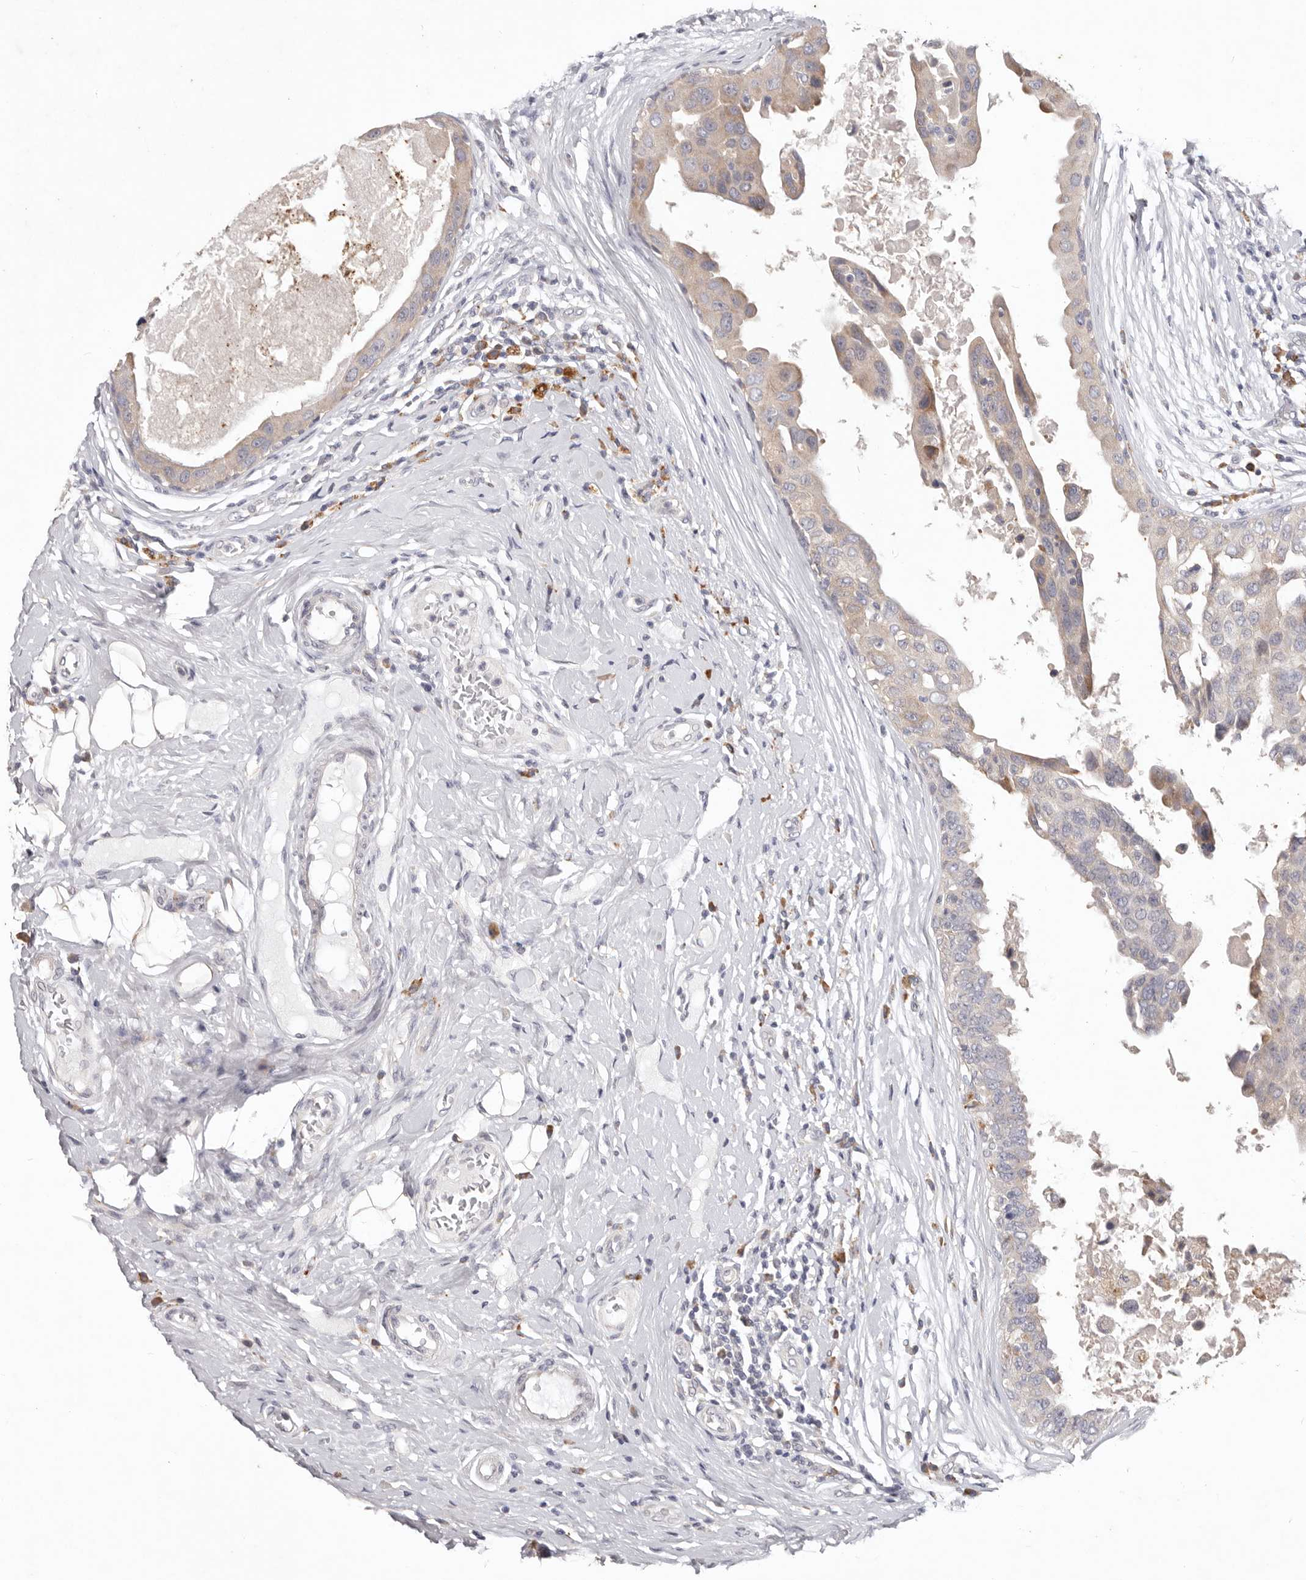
{"staining": {"intensity": "weak", "quantity": "<25%", "location": "cytoplasmic/membranous"}, "tissue": "breast cancer", "cell_type": "Tumor cells", "image_type": "cancer", "snomed": [{"axis": "morphology", "description": "Duct carcinoma"}, {"axis": "topography", "description": "Breast"}], "caption": "Breast cancer (intraductal carcinoma) was stained to show a protein in brown. There is no significant staining in tumor cells.", "gene": "WDR77", "patient": {"sex": "female", "age": 27}}